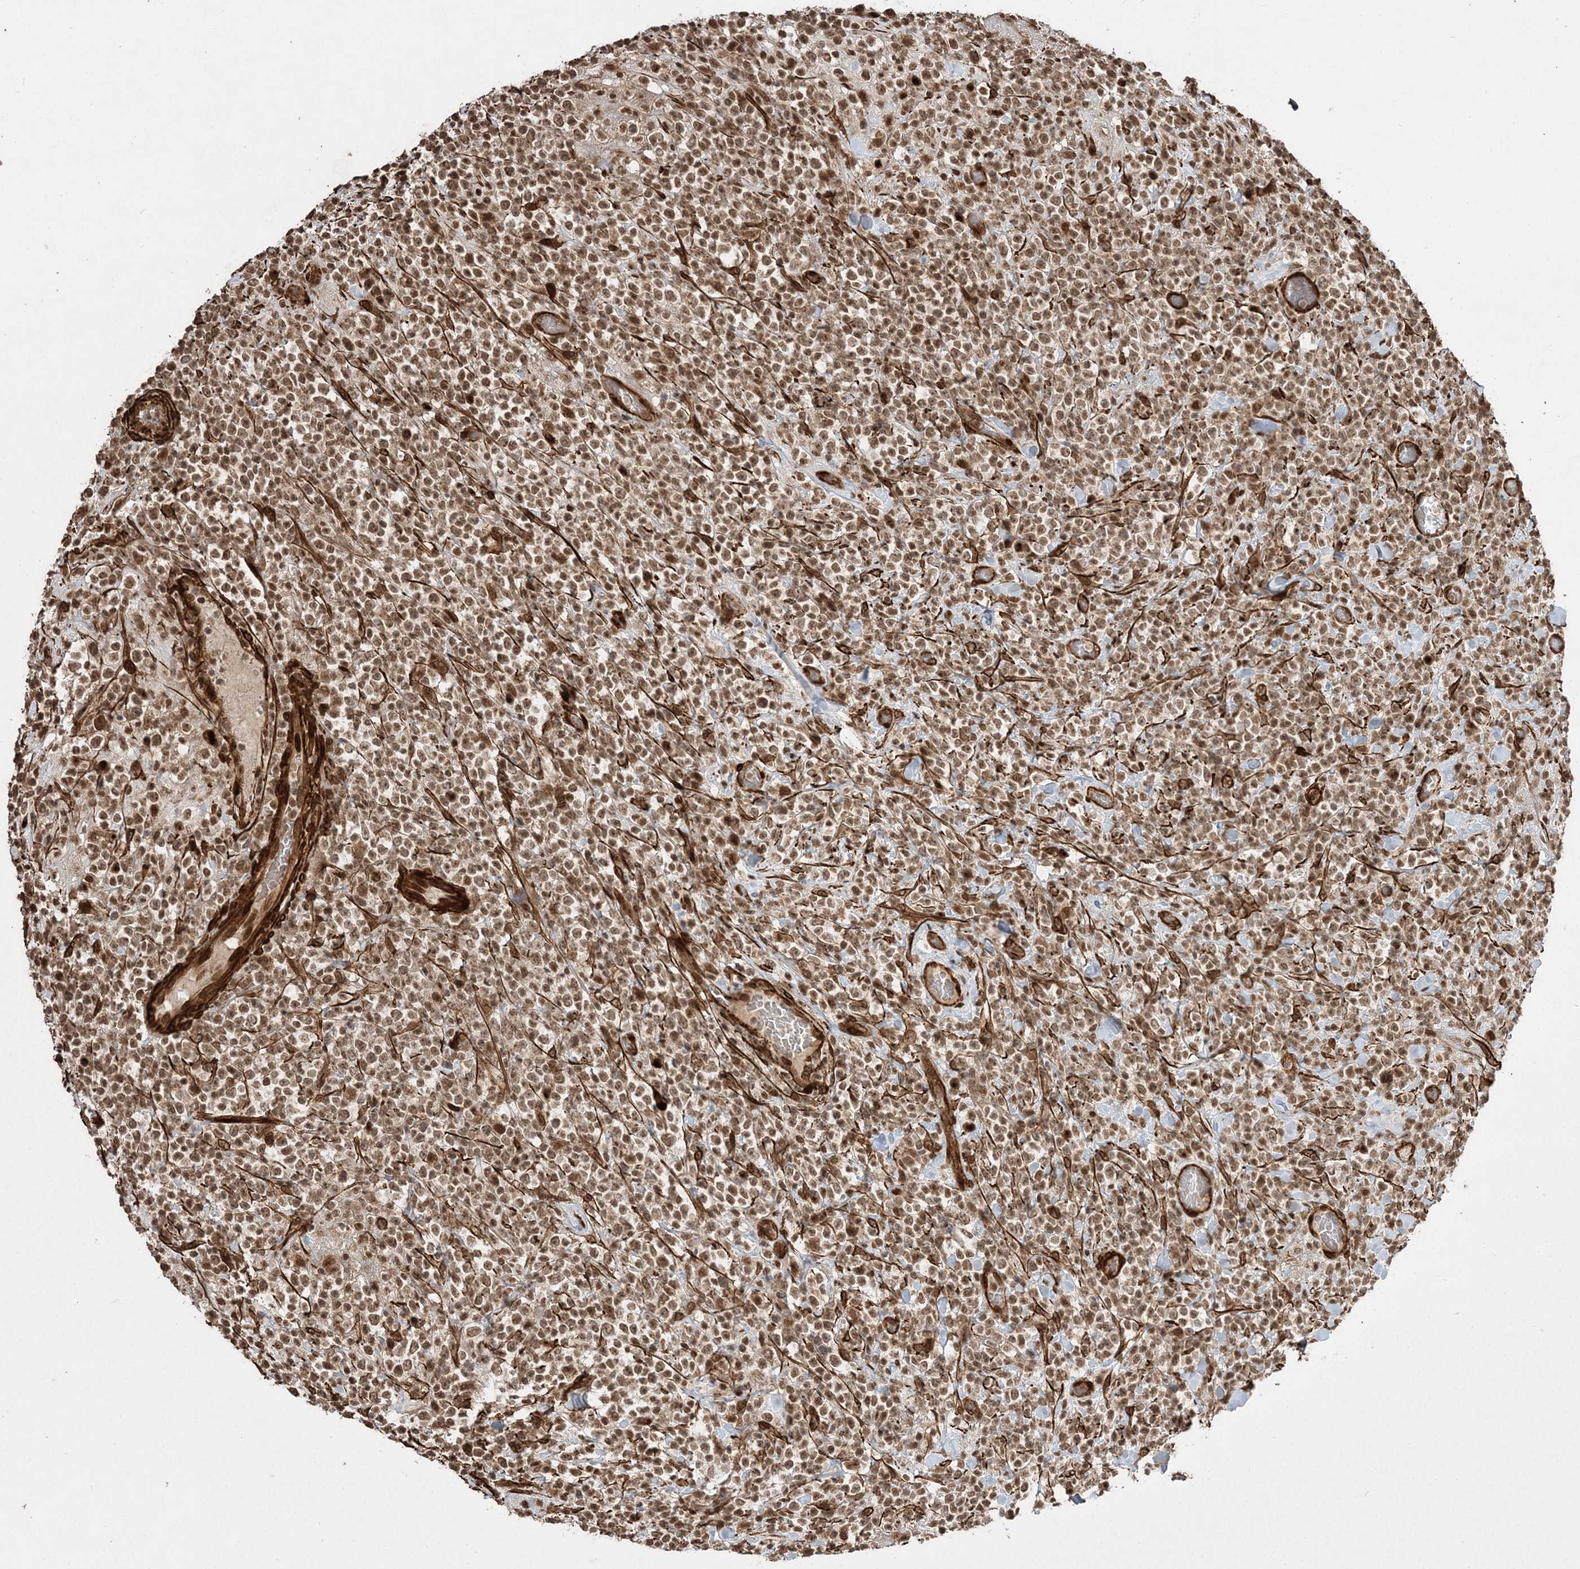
{"staining": {"intensity": "moderate", "quantity": ">75%", "location": "cytoplasmic/membranous,nuclear"}, "tissue": "lymphoma", "cell_type": "Tumor cells", "image_type": "cancer", "snomed": [{"axis": "morphology", "description": "Malignant lymphoma, non-Hodgkin's type, High grade"}, {"axis": "topography", "description": "Colon"}], "caption": "Immunohistochemical staining of lymphoma demonstrates moderate cytoplasmic/membranous and nuclear protein positivity in about >75% of tumor cells.", "gene": "ETAA1", "patient": {"sex": "female", "age": 53}}